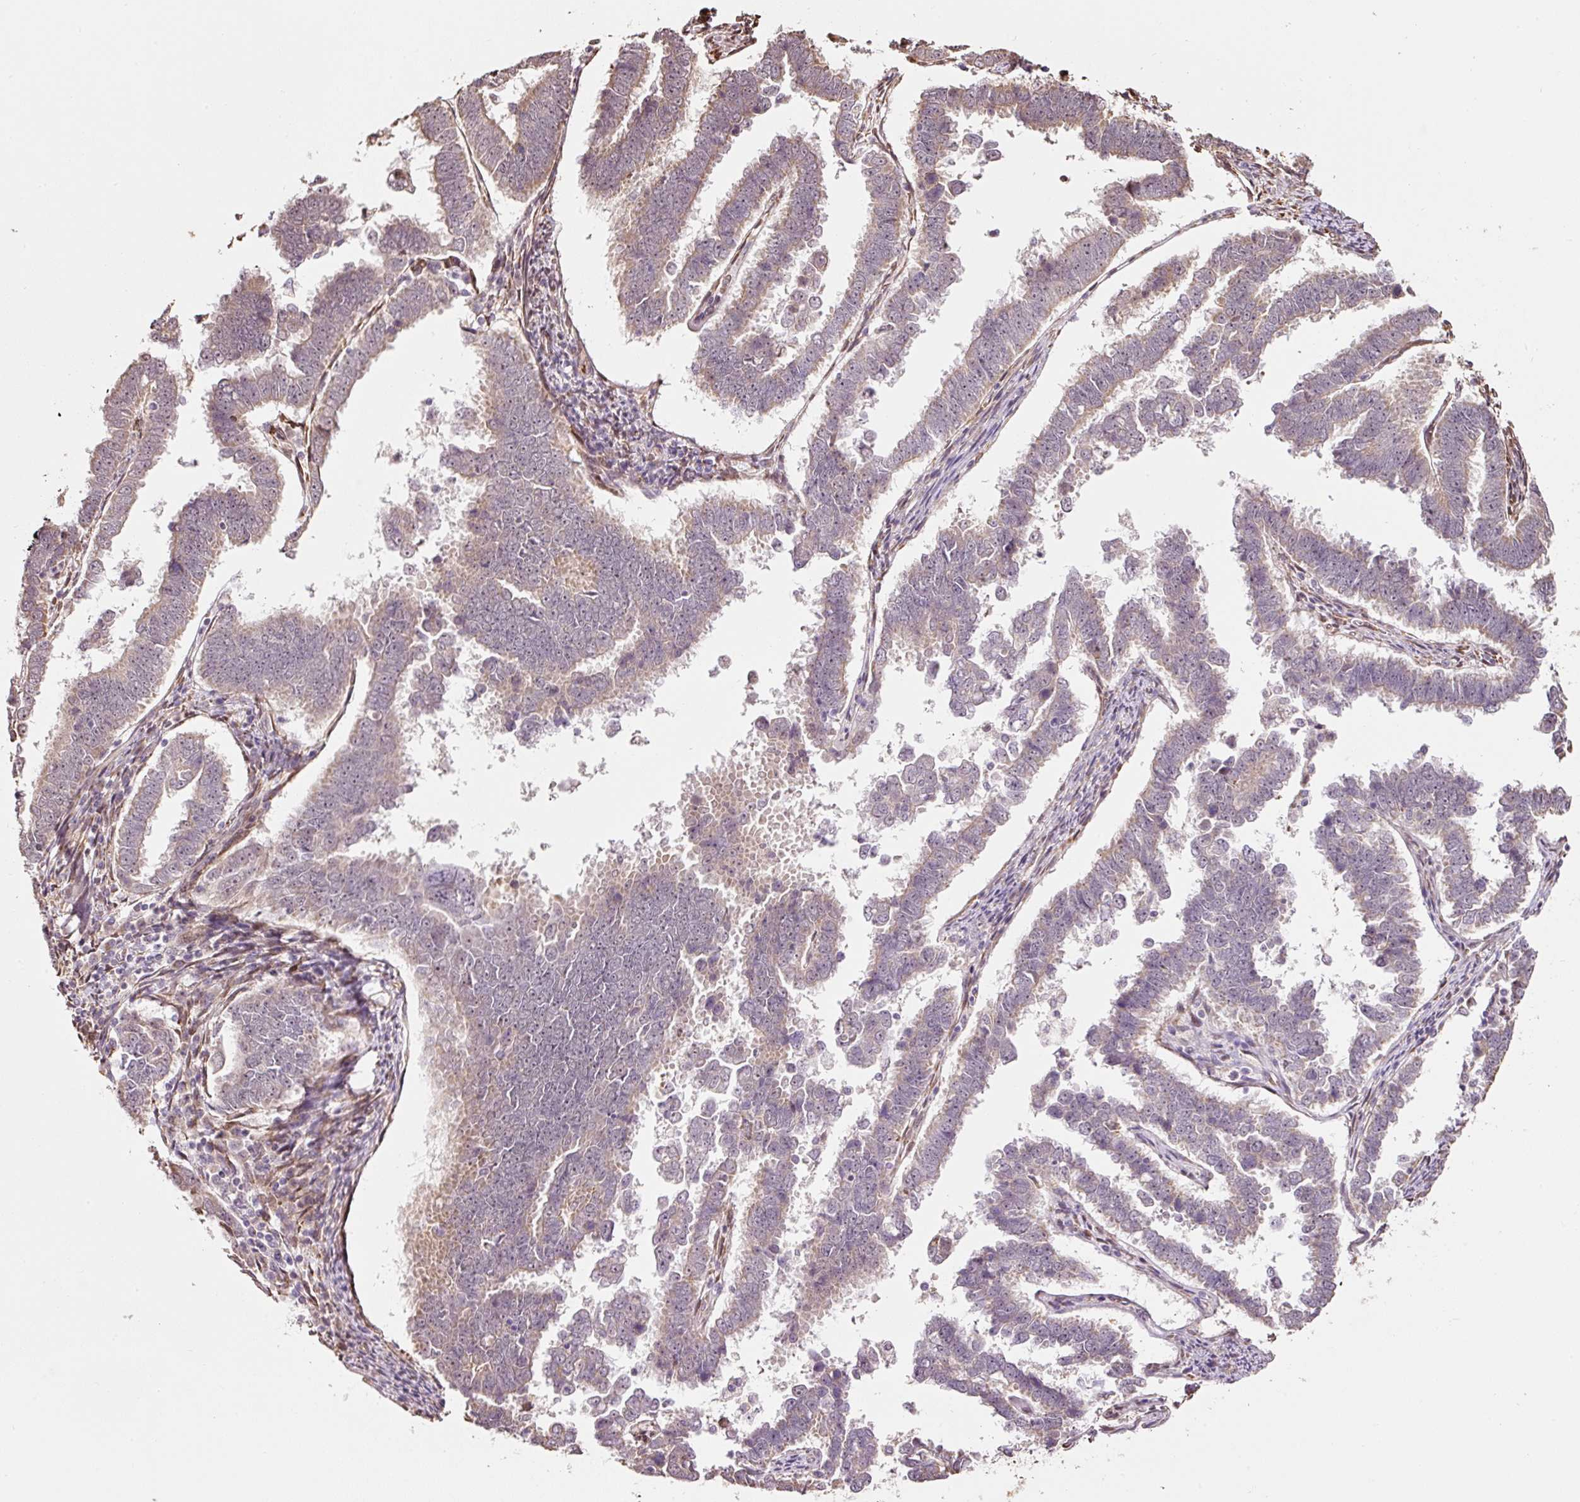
{"staining": {"intensity": "weak", "quantity": "25%-75%", "location": "cytoplasmic/membranous"}, "tissue": "endometrial cancer", "cell_type": "Tumor cells", "image_type": "cancer", "snomed": [{"axis": "morphology", "description": "Adenocarcinoma, NOS"}, {"axis": "topography", "description": "Endometrium"}], "caption": "Protein analysis of adenocarcinoma (endometrial) tissue shows weak cytoplasmic/membranous expression in approximately 25%-75% of tumor cells.", "gene": "ETF1", "patient": {"sex": "female", "age": 75}}